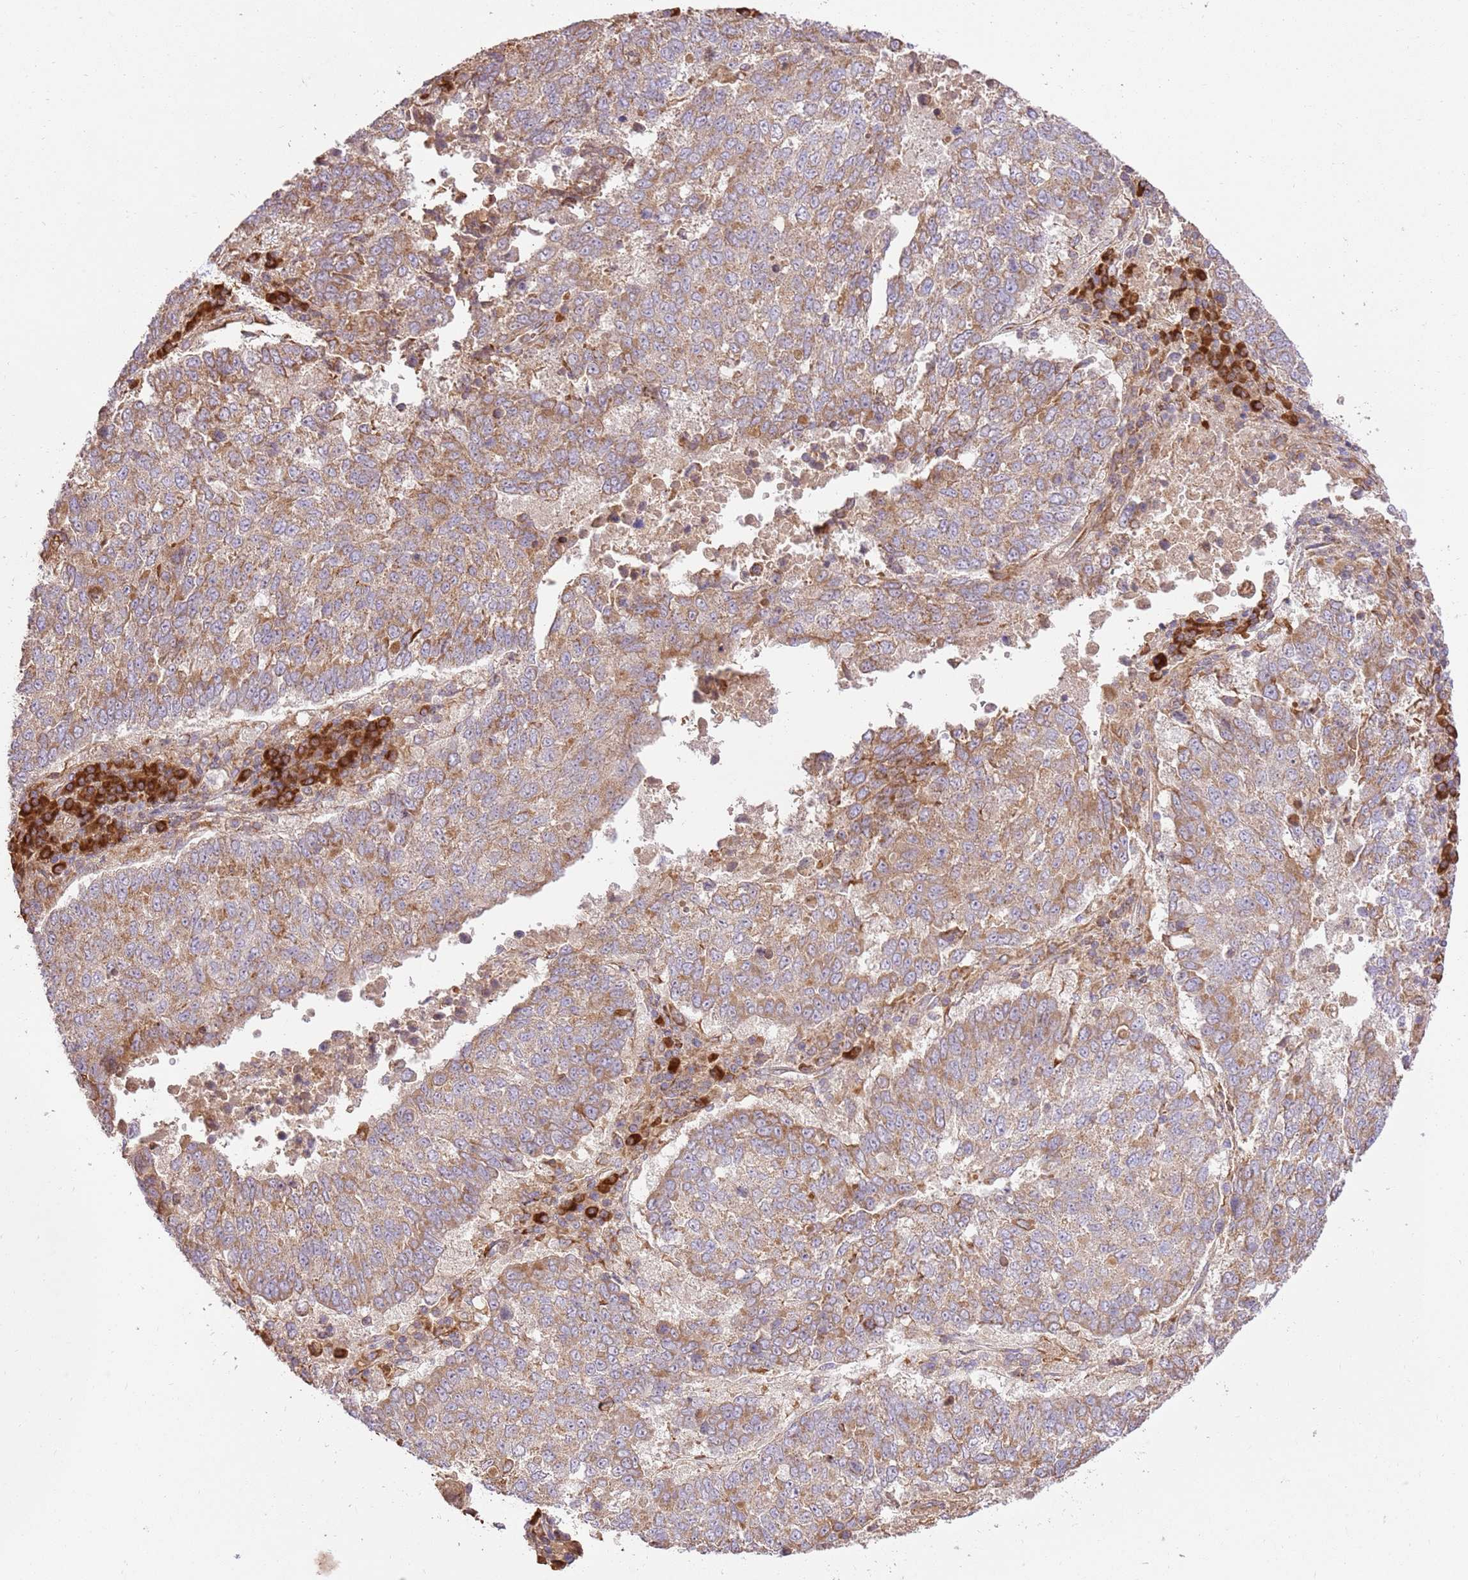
{"staining": {"intensity": "moderate", "quantity": ">75%", "location": "cytoplasmic/membranous"}, "tissue": "lung cancer", "cell_type": "Tumor cells", "image_type": "cancer", "snomed": [{"axis": "morphology", "description": "Squamous cell carcinoma, NOS"}, {"axis": "topography", "description": "Lung"}], "caption": "Protein staining shows moderate cytoplasmic/membranous expression in about >75% of tumor cells in squamous cell carcinoma (lung).", "gene": "SPATA2L", "patient": {"sex": "male", "age": 73}}